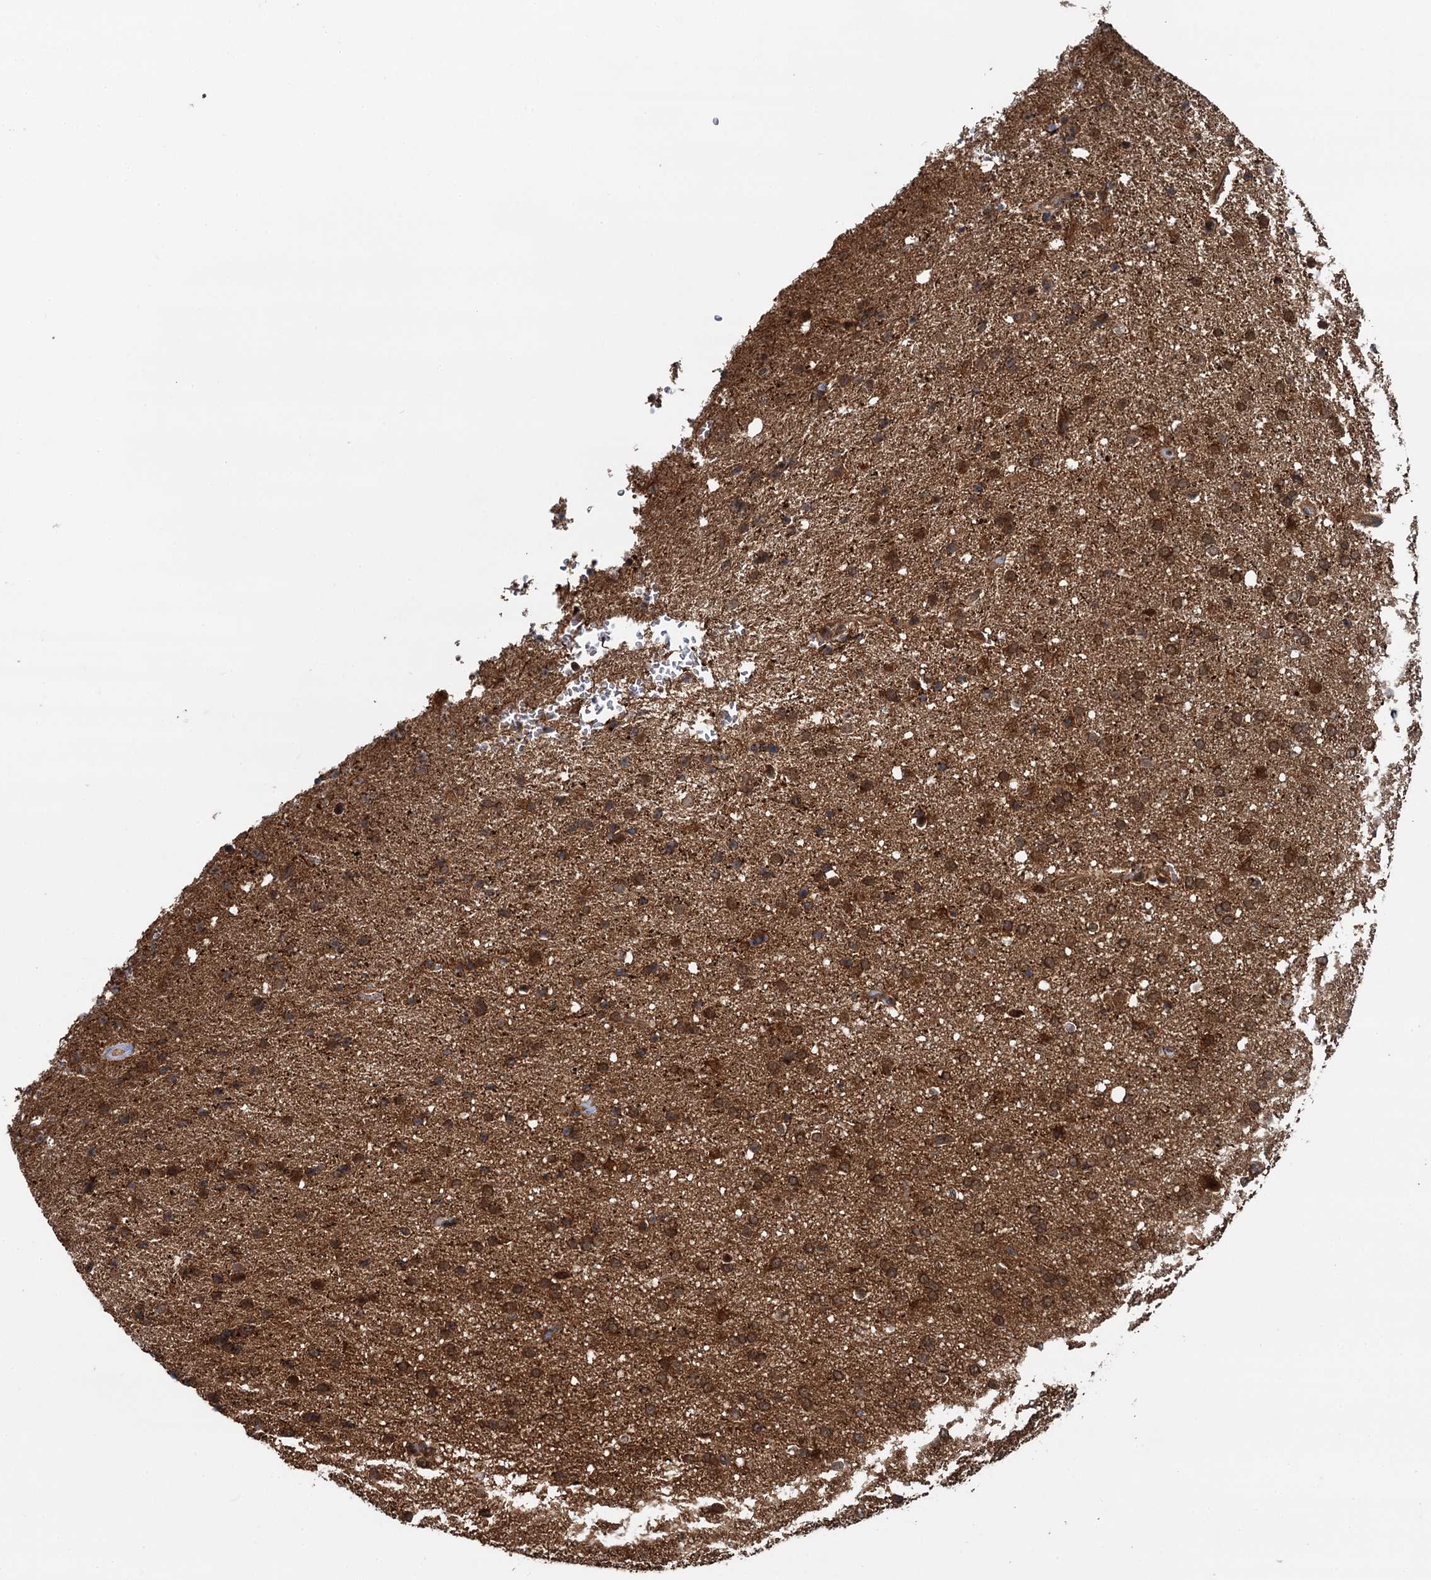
{"staining": {"intensity": "strong", "quantity": ">75%", "location": "cytoplasmic/membranous,nuclear"}, "tissue": "glioma", "cell_type": "Tumor cells", "image_type": "cancer", "snomed": [{"axis": "morphology", "description": "Glioma, malignant, High grade"}, {"axis": "topography", "description": "Brain"}], "caption": "Protein staining exhibits strong cytoplasmic/membranous and nuclear expression in about >75% of tumor cells in high-grade glioma (malignant).", "gene": "STUB1", "patient": {"sex": "male", "age": 72}}